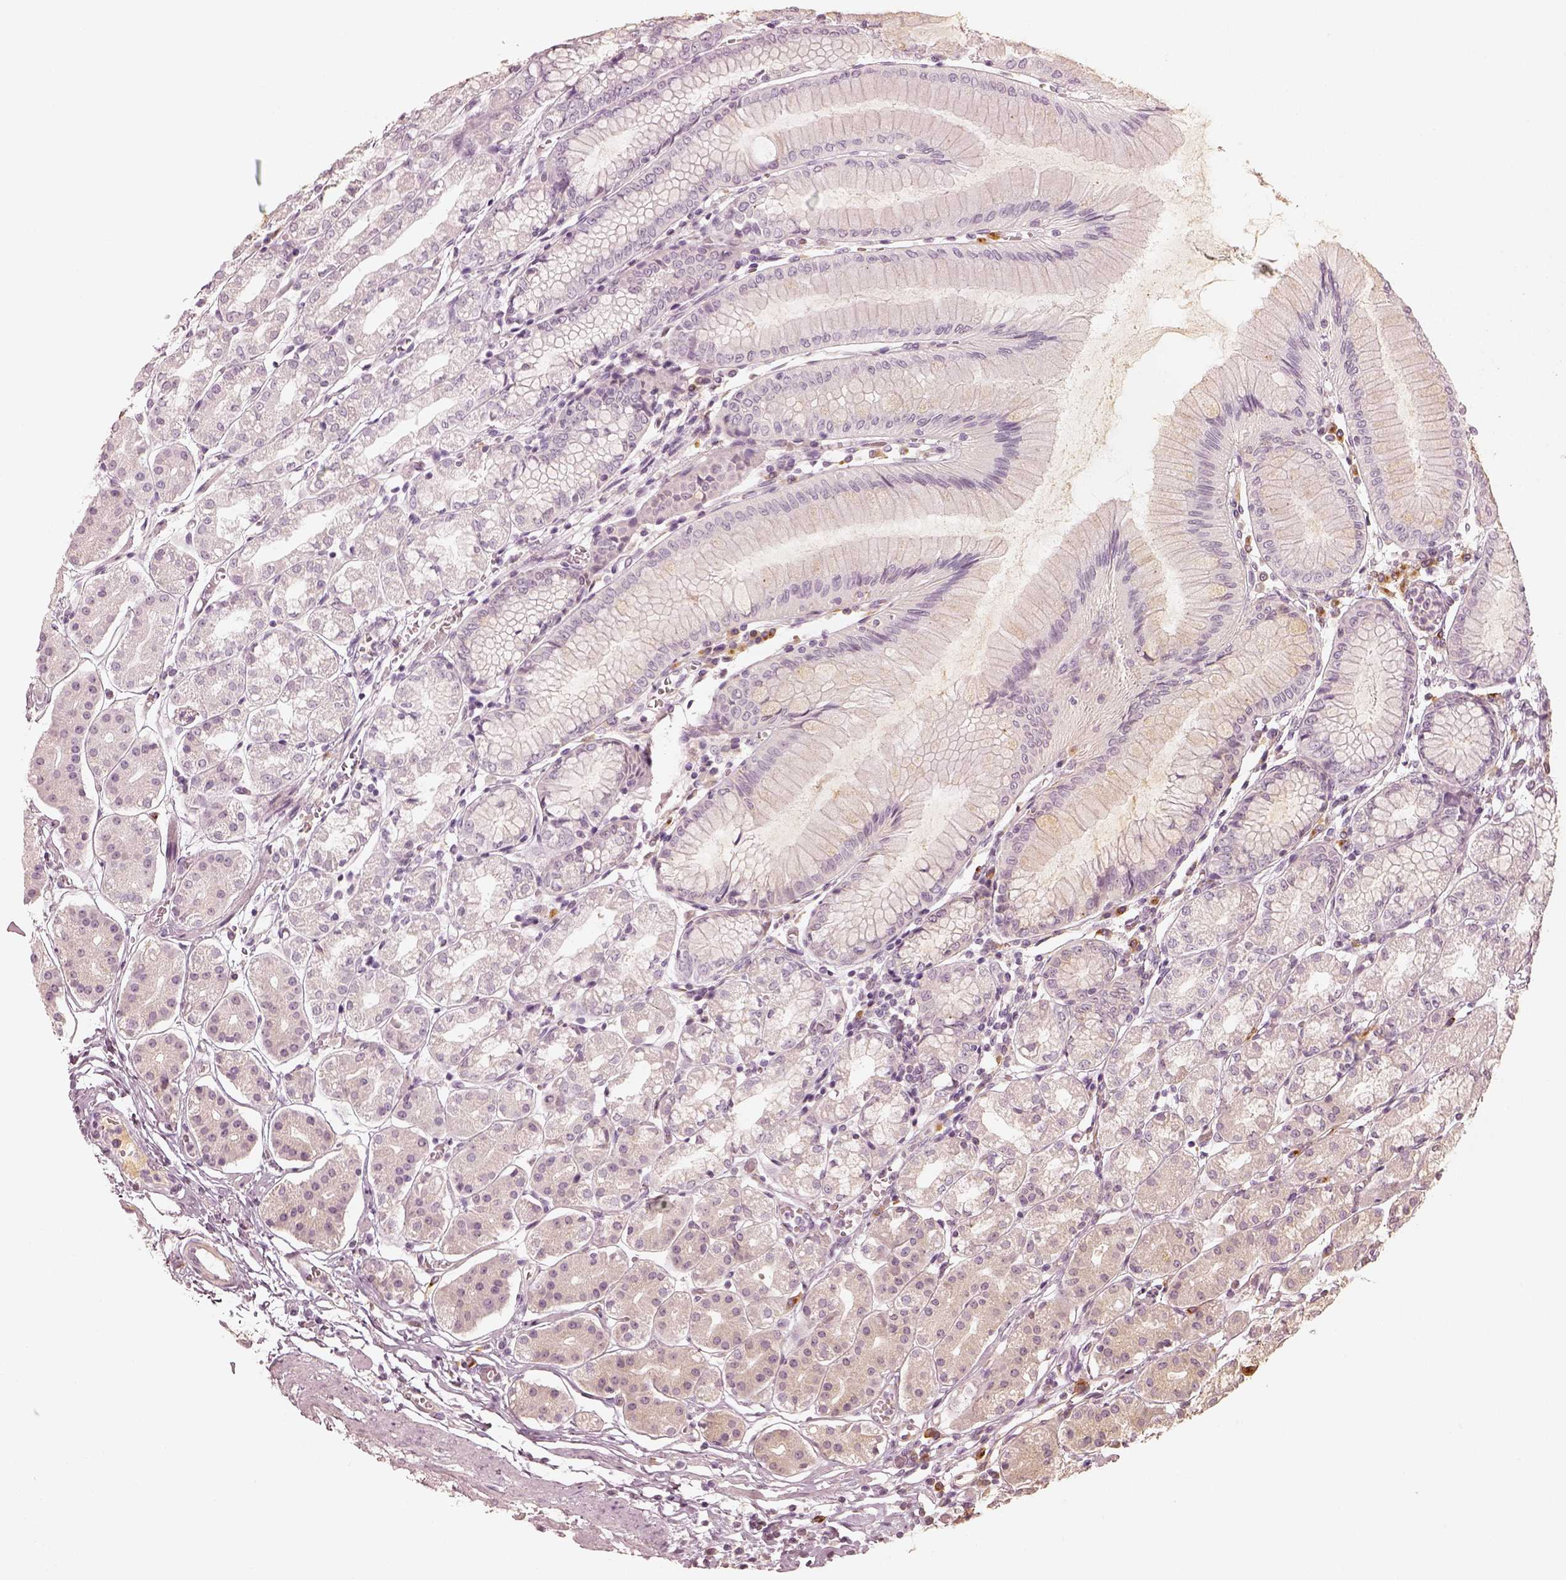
{"staining": {"intensity": "moderate", "quantity": "<25%", "location": "cytoplasmic/membranous"}, "tissue": "stomach", "cell_type": "Glandular cells", "image_type": "normal", "snomed": [{"axis": "morphology", "description": "Normal tissue, NOS"}, {"axis": "topography", "description": "Skeletal muscle"}, {"axis": "topography", "description": "Stomach"}], "caption": "A photomicrograph of stomach stained for a protein reveals moderate cytoplasmic/membranous brown staining in glandular cells.", "gene": "GORASP2", "patient": {"sex": "female", "age": 57}}